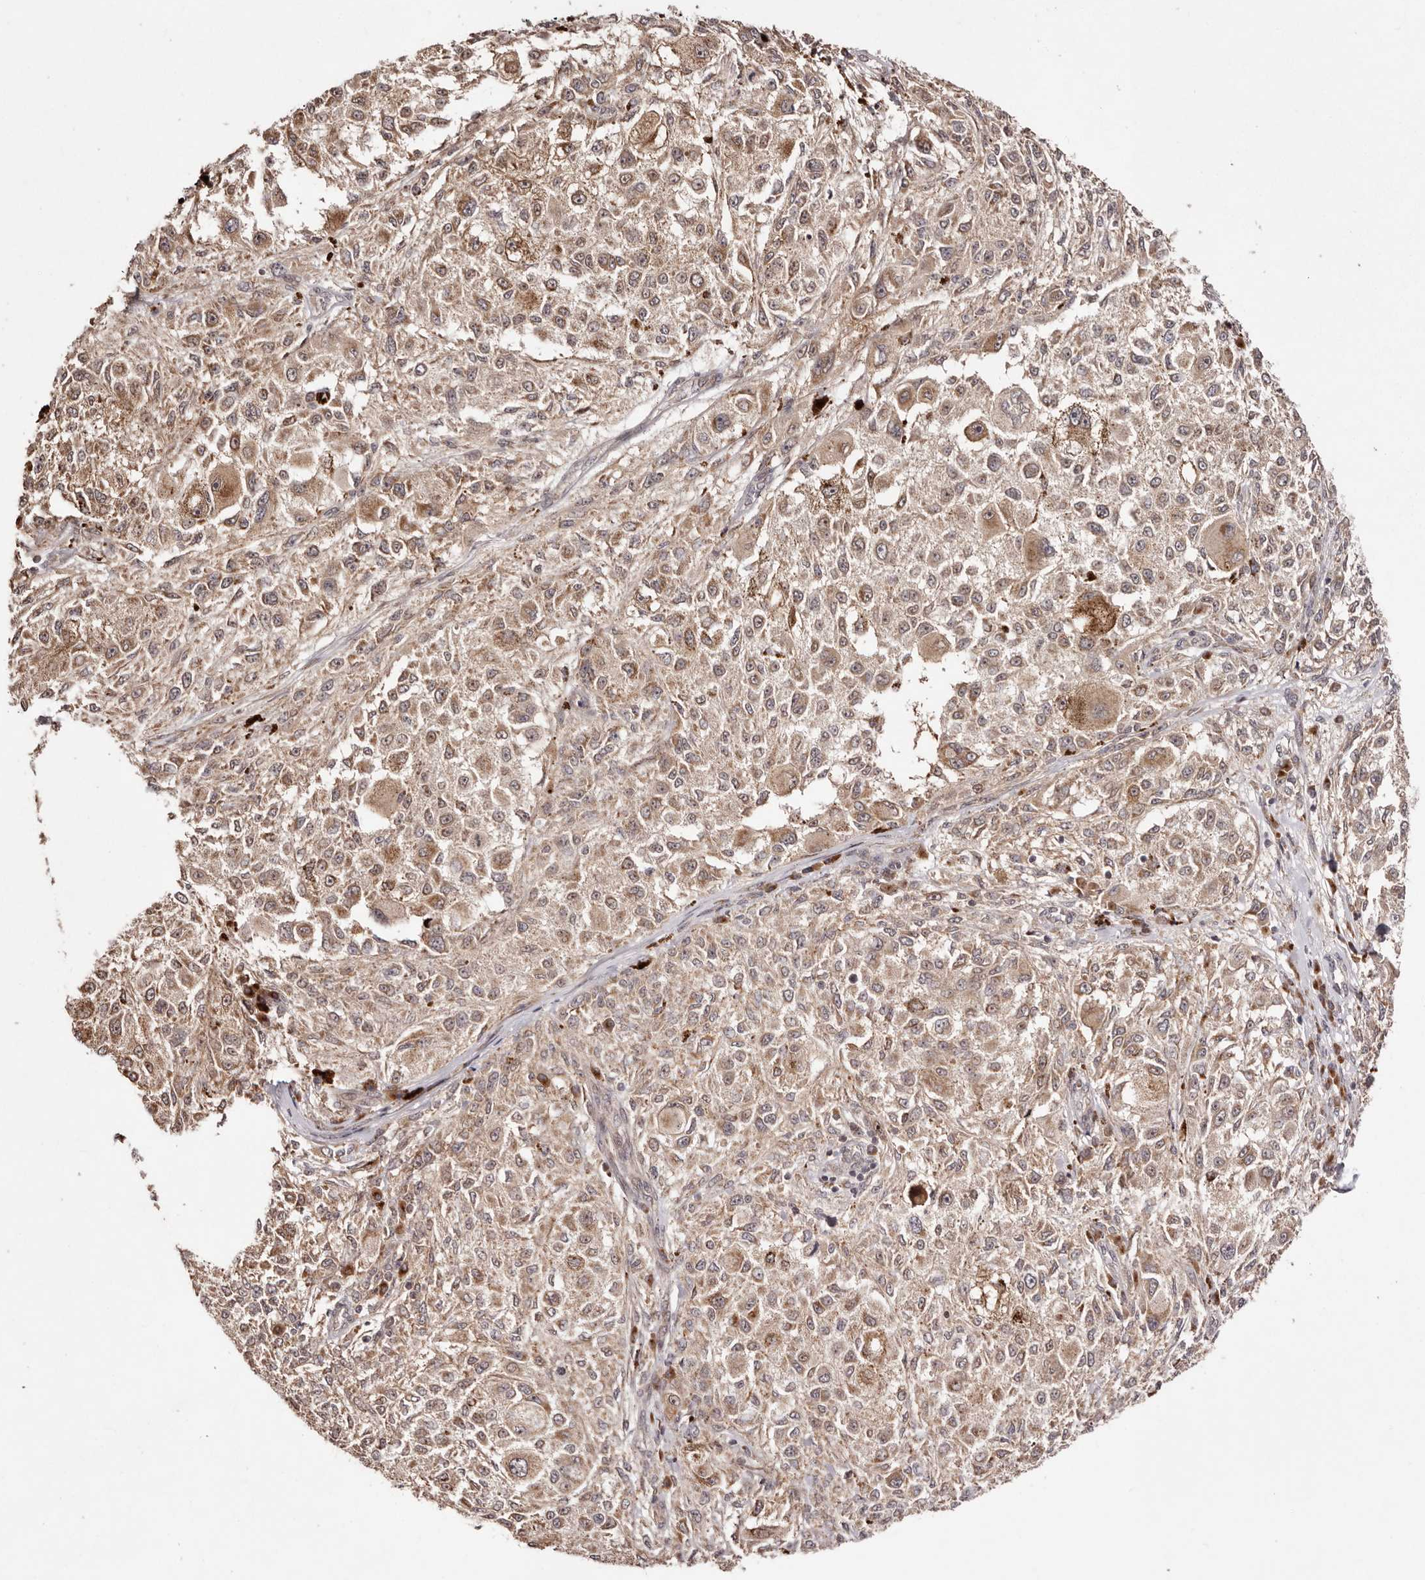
{"staining": {"intensity": "moderate", "quantity": ">75%", "location": "cytoplasmic/membranous"}, "tissue": "melanoma", "cell_type": "Tumor cells", "image_type": "cancer", "snomed": [{"axis": "morphology", "description": "Necrosis, NOS"}, {"axis": "morphology", "description": "Malignant melanoma, NOS"}, {"axis": "topography", "description": "Skin"}], "caption": "DAB (3,3'-diaminobenzidine) immunohistochemical staining of human melanoma exhibits moderate cytoplasmic/membranous protein expression in approximately >75% of tumor cells.", "gene": "EGR3", "patient": {"sex": "female", "age": 87}}